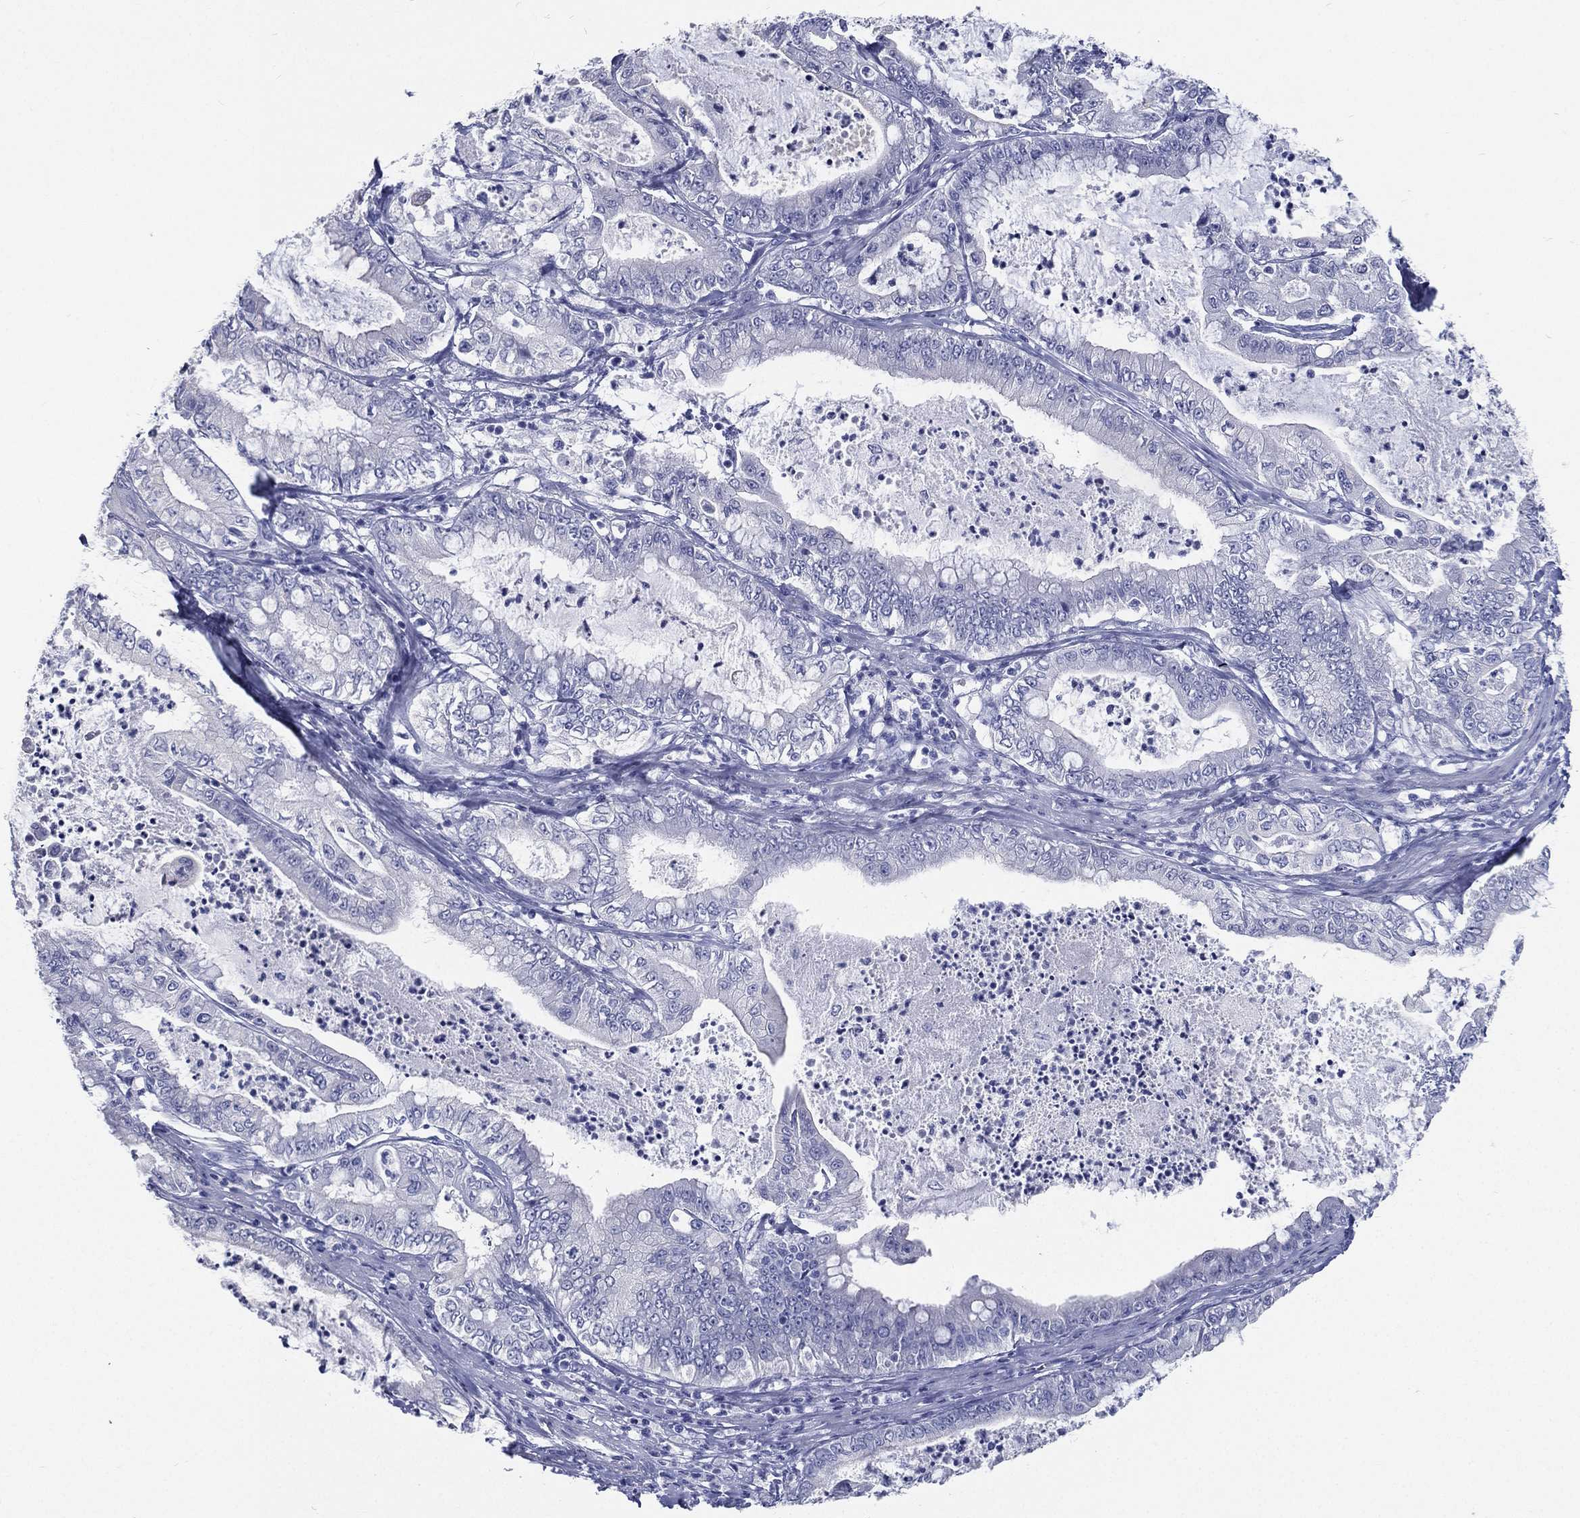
{"staining": {"intensity": "negative", "quantity": "none", "location": "none"}, "tissue": "pancreatic cancer", "cell_type": "Tumor cells", "image_type": "cancer", "snomed": [{"axis": "morphology", "description": "Adenocarcinoma, NOS"}, {"axis": "topography", "description": "Pancreas"}], "caption": "An image of human adenocarcinoma (pancreatic) is negative for staining in tumor cells.", "gene": "RSPH4A", "patient": {"sex": "male", "age": 71}}